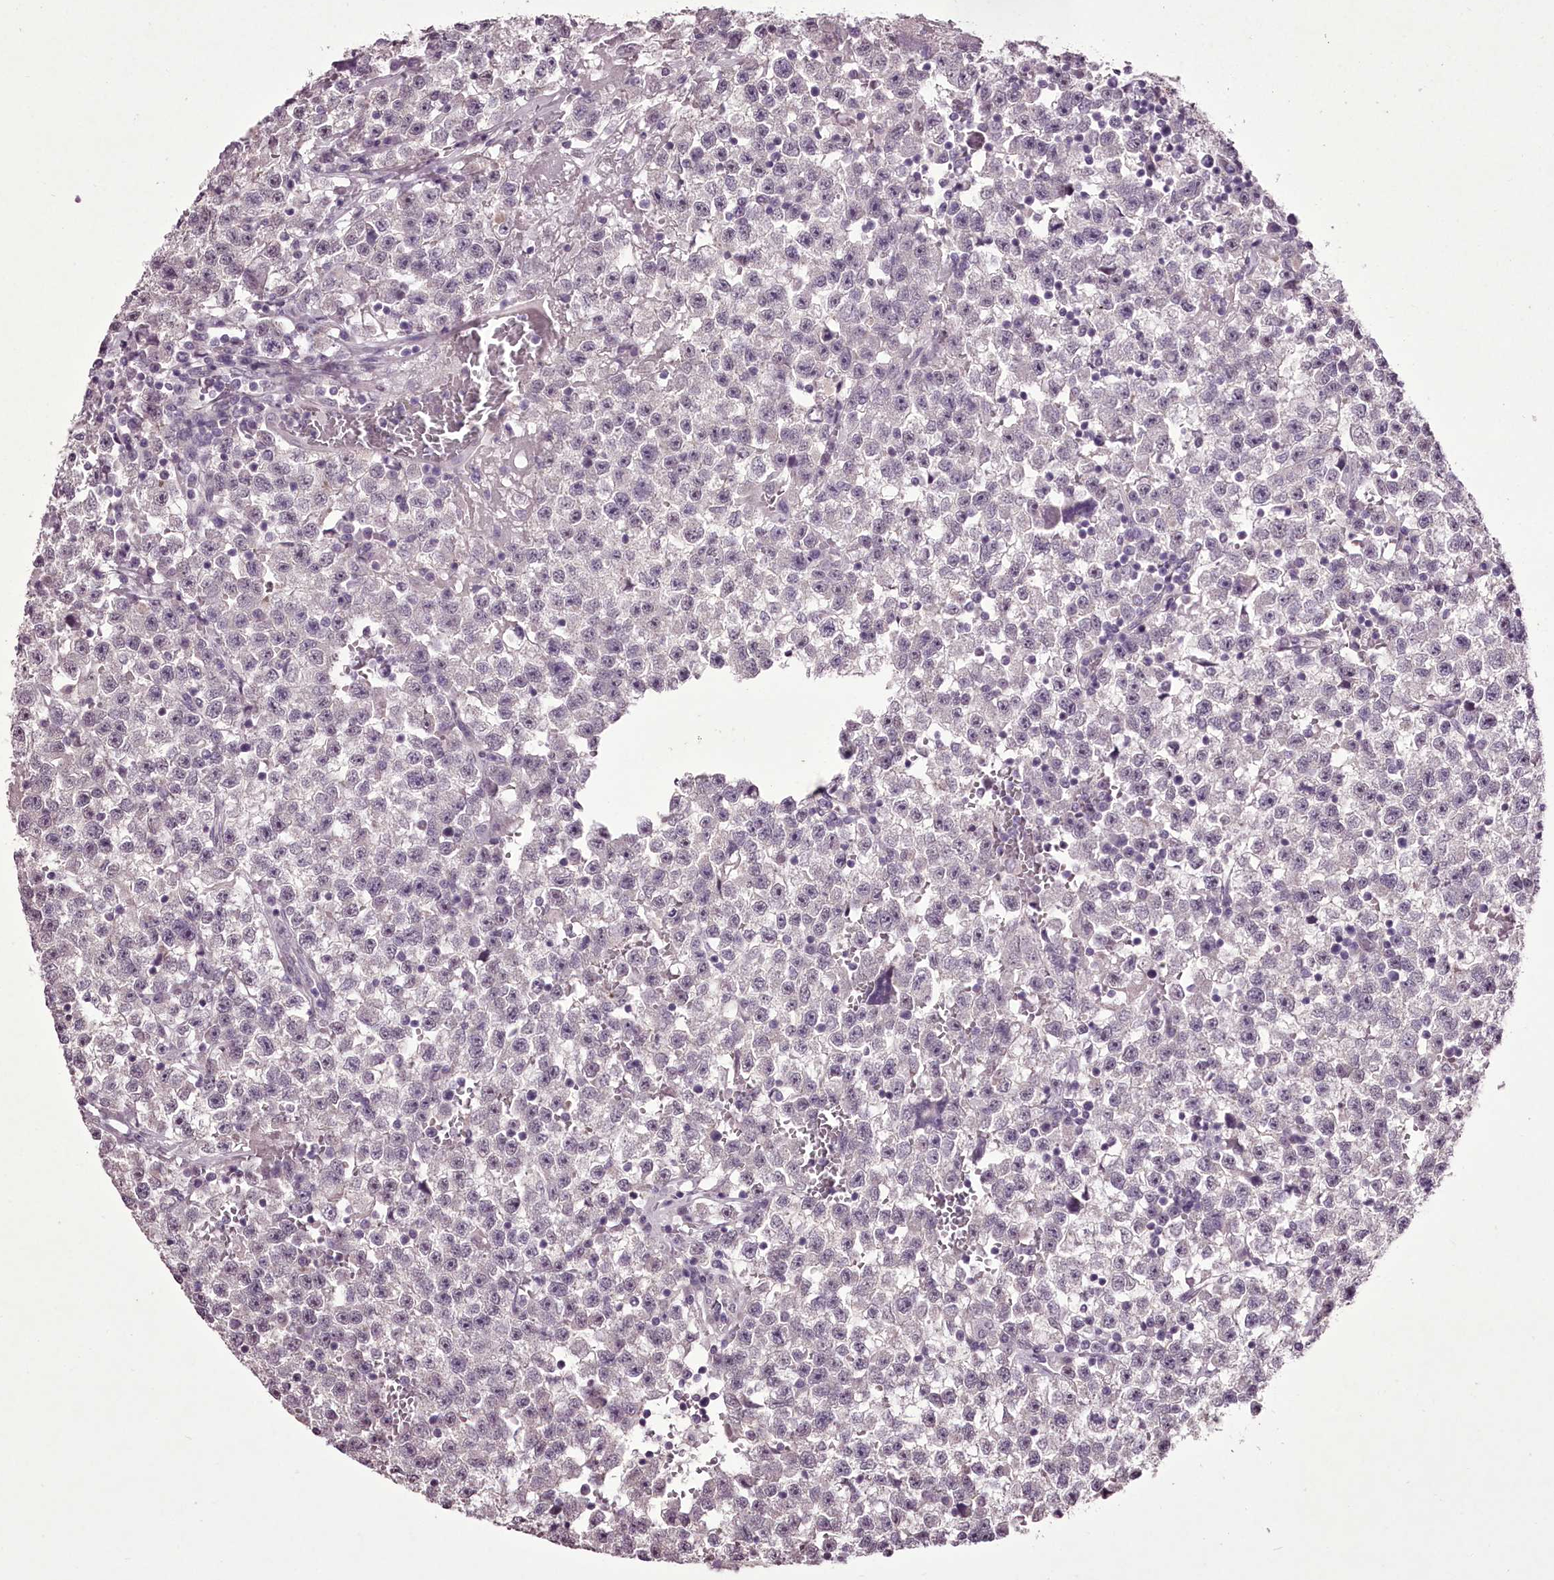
{"staining": {"intensity": "negative", "quantity": "none", "location": "none"}, "tissue": "testis cancer", "cell_type": "Tumor cells", "image_type": "cancer", "snomed": [{"axis": "morphology", "description": "Seminoma, NOS"}, {"axis": "topography", "description": "Testis"}], "caption": "The histopathology image exhibits no staining of tumor cells in testis cancer. (DAB immunohistochemistry (IHC), high magnification).", "gene": "C1orf56", "patient": {"sex": "male", "age": 22}}